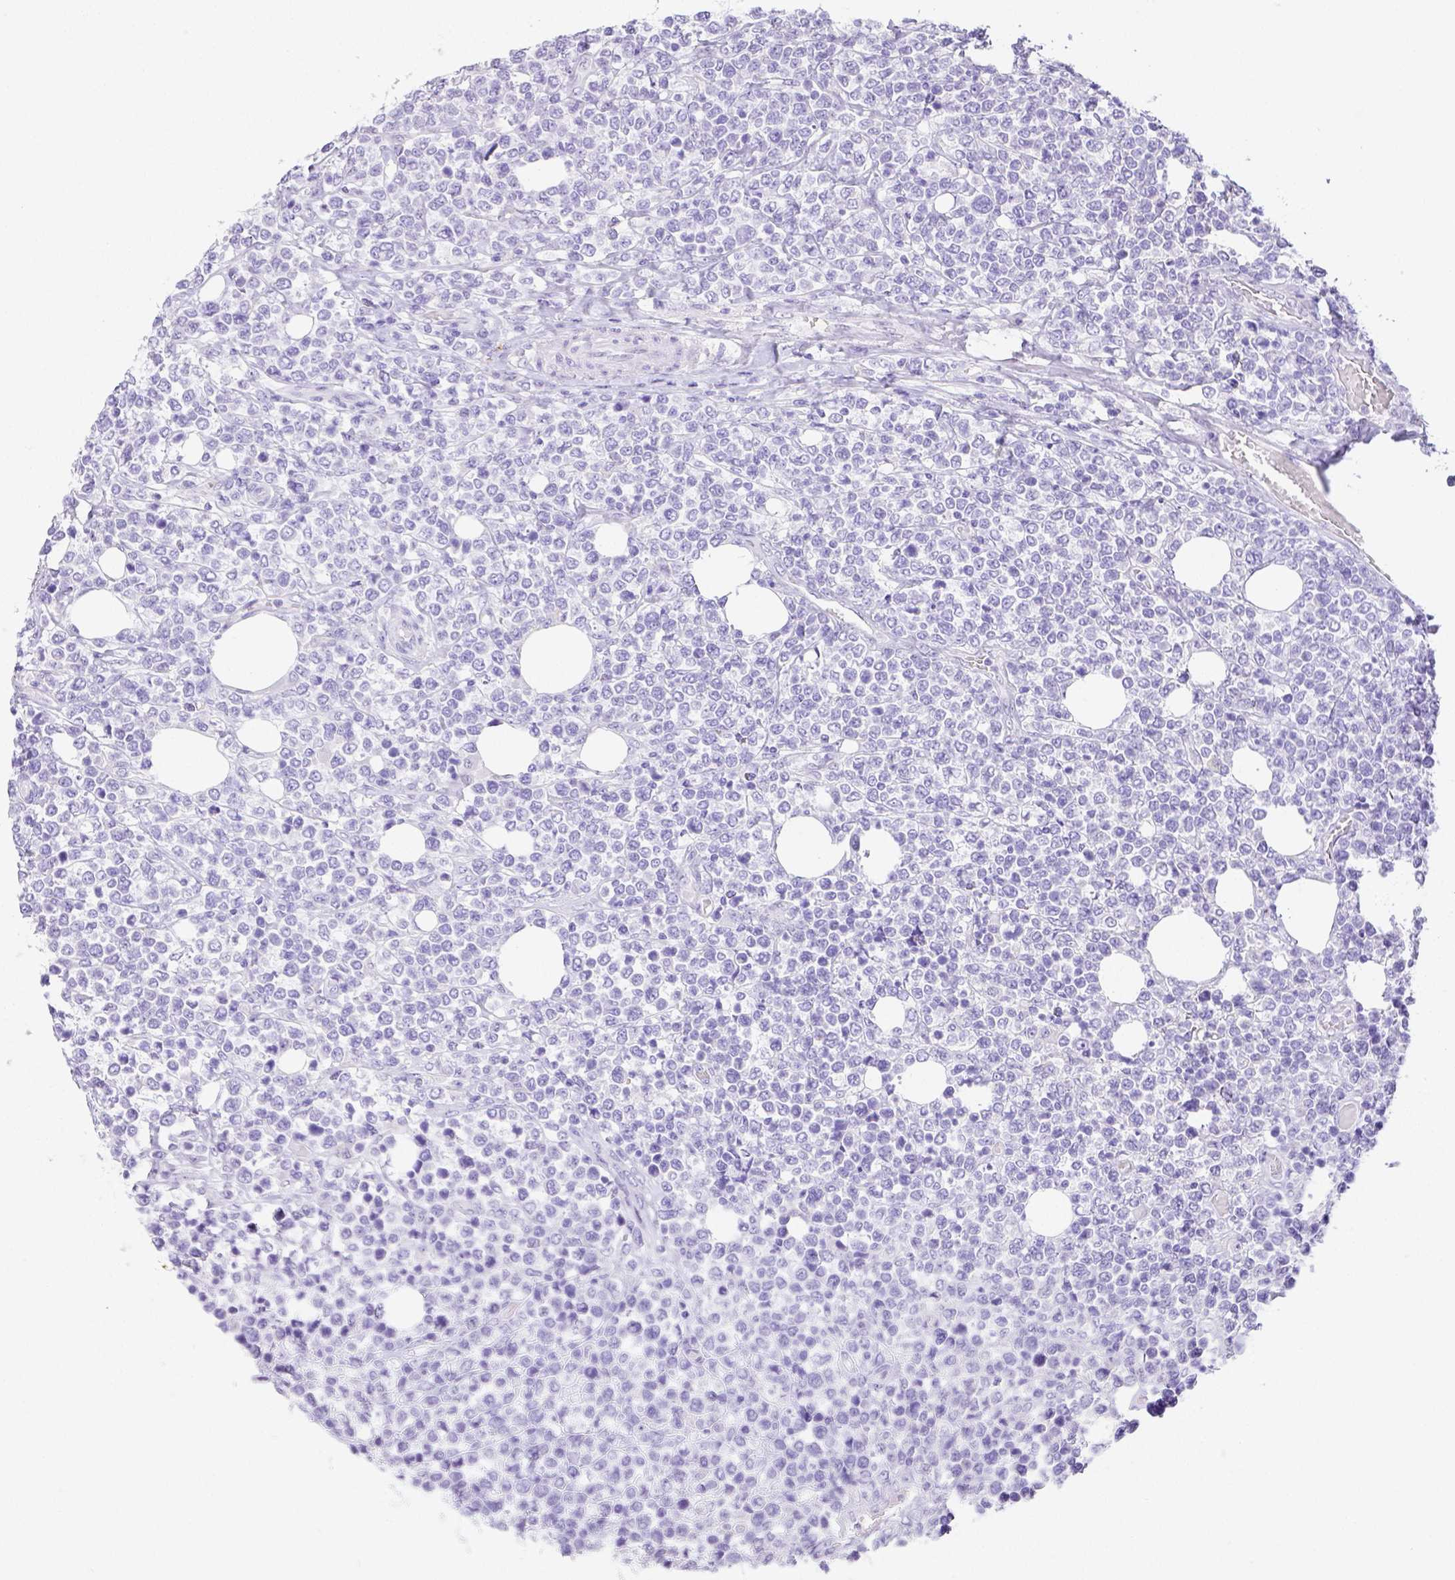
{"staining": {"intensity": "negative", "quantity": "none", "location": "none"}, "tissue": "lymphoma", "cell_type": "Tumor cells", "image_type": "cancer", "snomed": [{"axis": "morphology", "description": "Malignant lymphoma, non-Hodgkin's type, High grade"}, {"axis": "topography", "description": "Soft tissue"}], "caption": "High power microscopy photomicrograph of an immunohistochemistry micrograph of malignant lymphoma, non-Hodgkin's type (high-grade), revealing no significant positivity in tumor cells.", "gene": "ARHGAP36", "patient": {"sex": "female", "age": 56}}